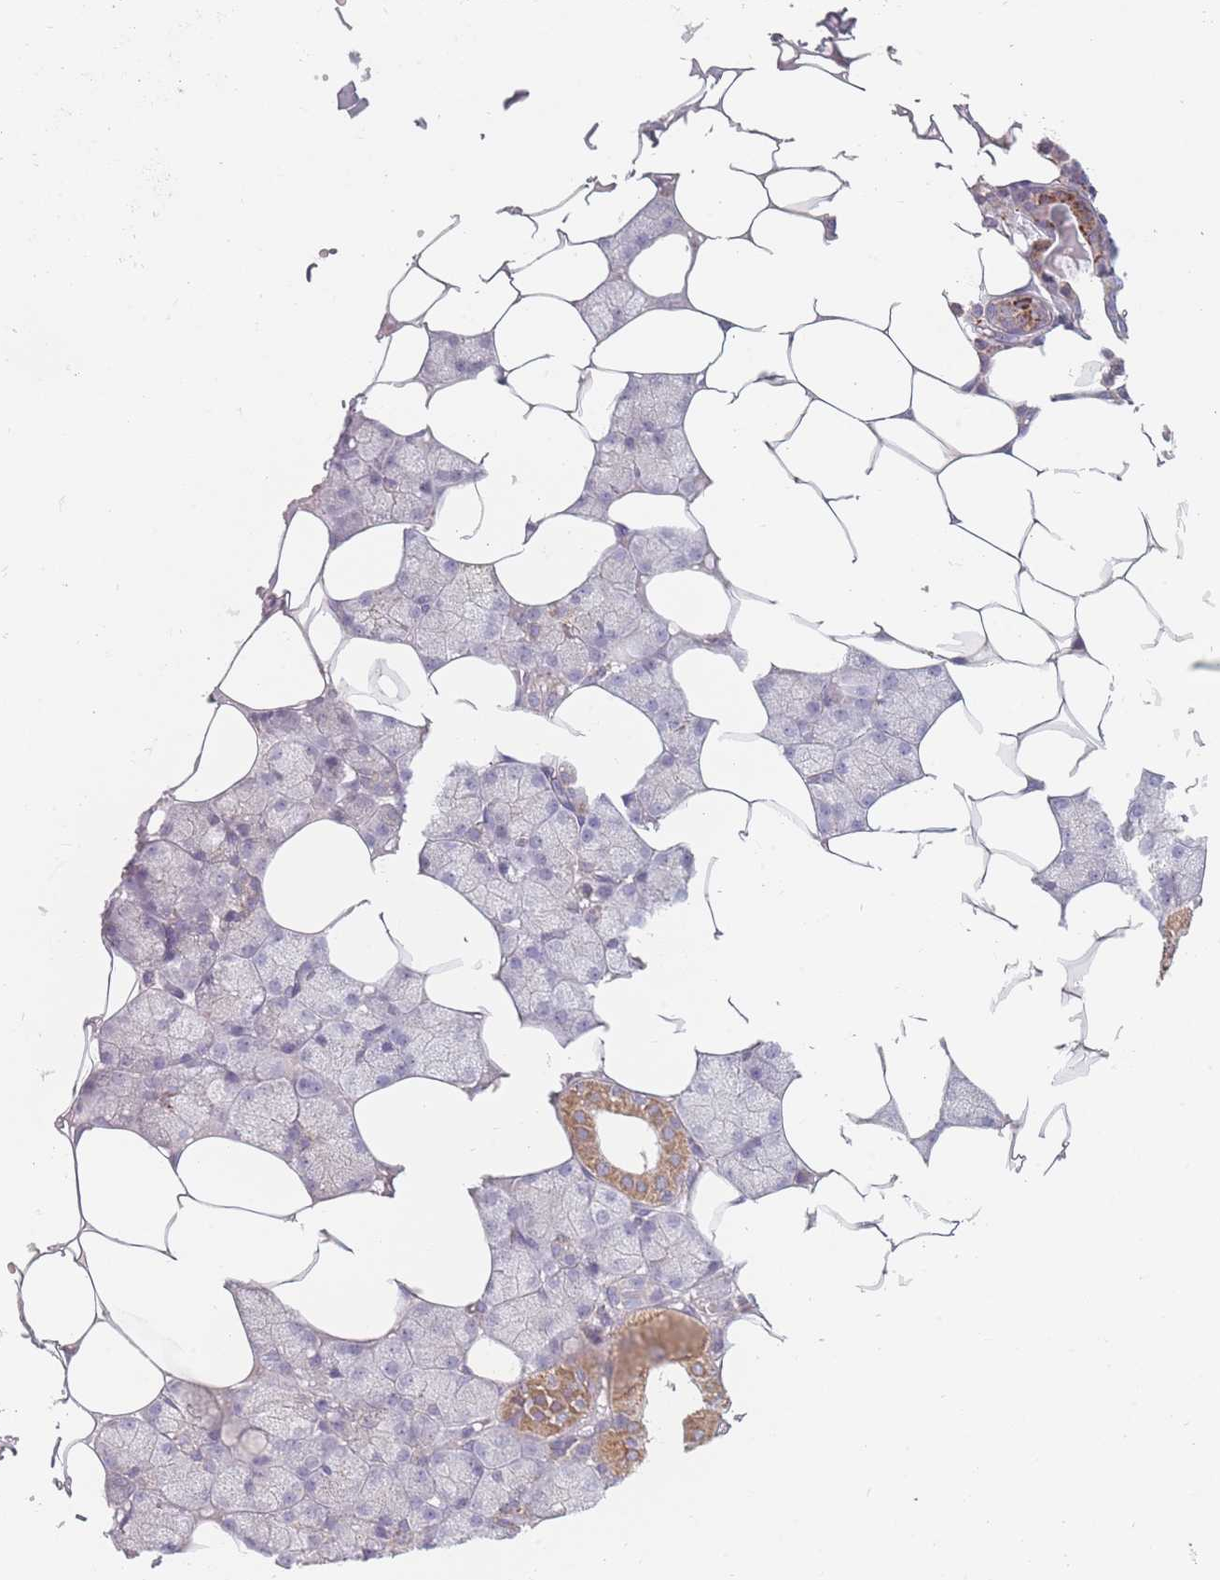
{"staining": {"intensity": "moderate", "quantity": "<25%", "location": "cytoplasmic/membranous"}, "tissue": "salivary gland", "cell_type": "Glandular cells", "image_type": "normal", "snomed": [{"axis": "morphology", "description": "Normal tissue, NOS"}, {"axis": "topography", "description": "Salivary gland"}], "caption": "Benign salivary gland demonstrates moderate cytoplasmic/membranous expression in about <25% of glandular cells (brown staining indicates protein expression, while blue staining denotes nuclei)..", "gene": "PEX11B", "patient": {"sex": "male", "age": 62}}